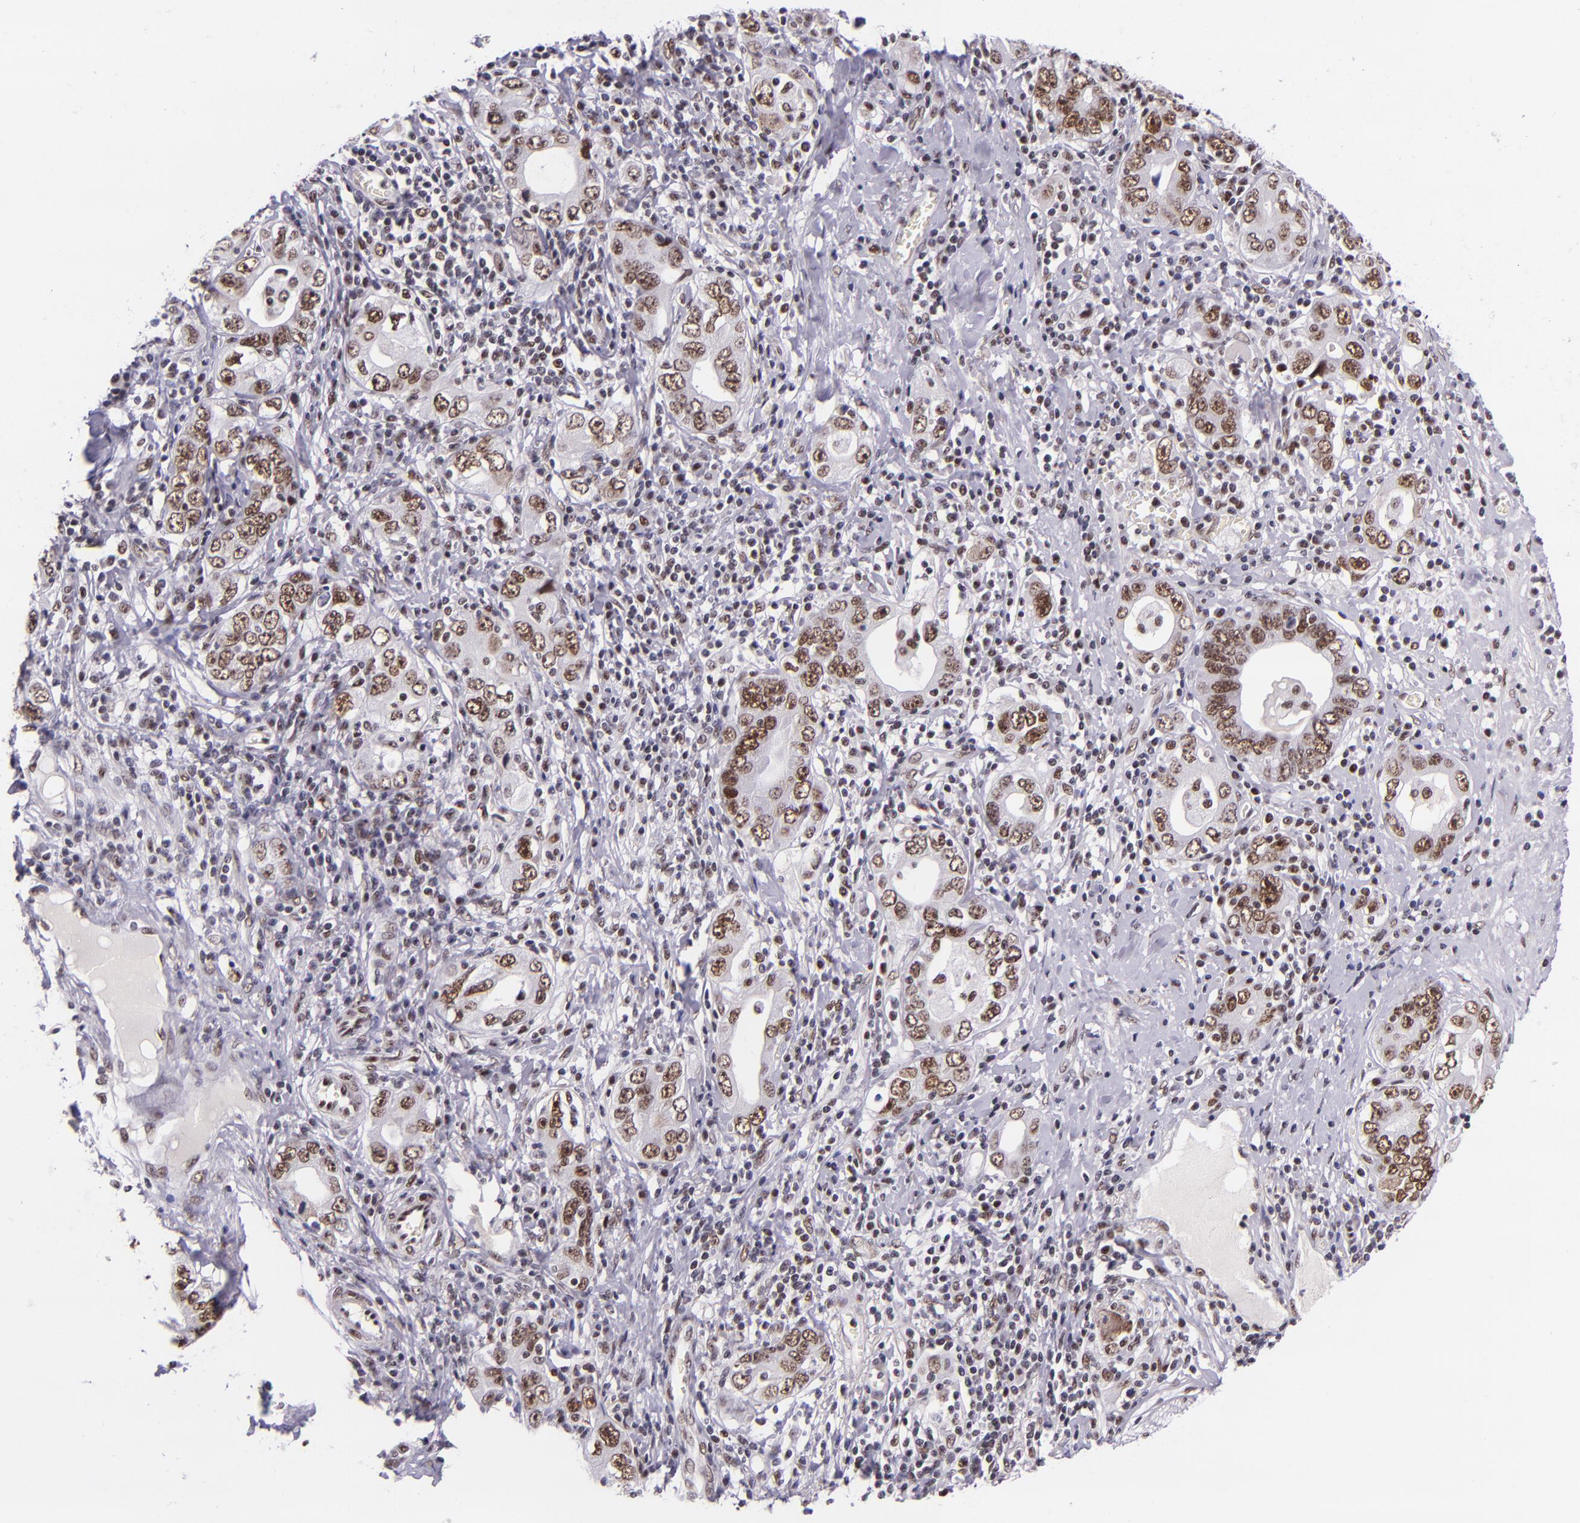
{"staining": {"intensity": "moderate", "quantity": "25%-75%", "location": "cytoplasmic/membranous,nuclear"}, "tissue": "stomach cancer", "cell_type": "Tumor cells", "image_type": "cancer", "snomed": [{"axis": "morphology", "description": "Adenocarcinoma, NOS"}, {"axis": "topography", "description": "Stomach, lower"}], "caption": "This micrograph displays IHC staining of human stomach cancer (adenocarcinoma), with medium moderate cytoplasmic/membranous and nuclear expression in about 25%-75% of tumor cells.", "gene": "GPKOW", "patient": {"sex": "female", "age": 93}}